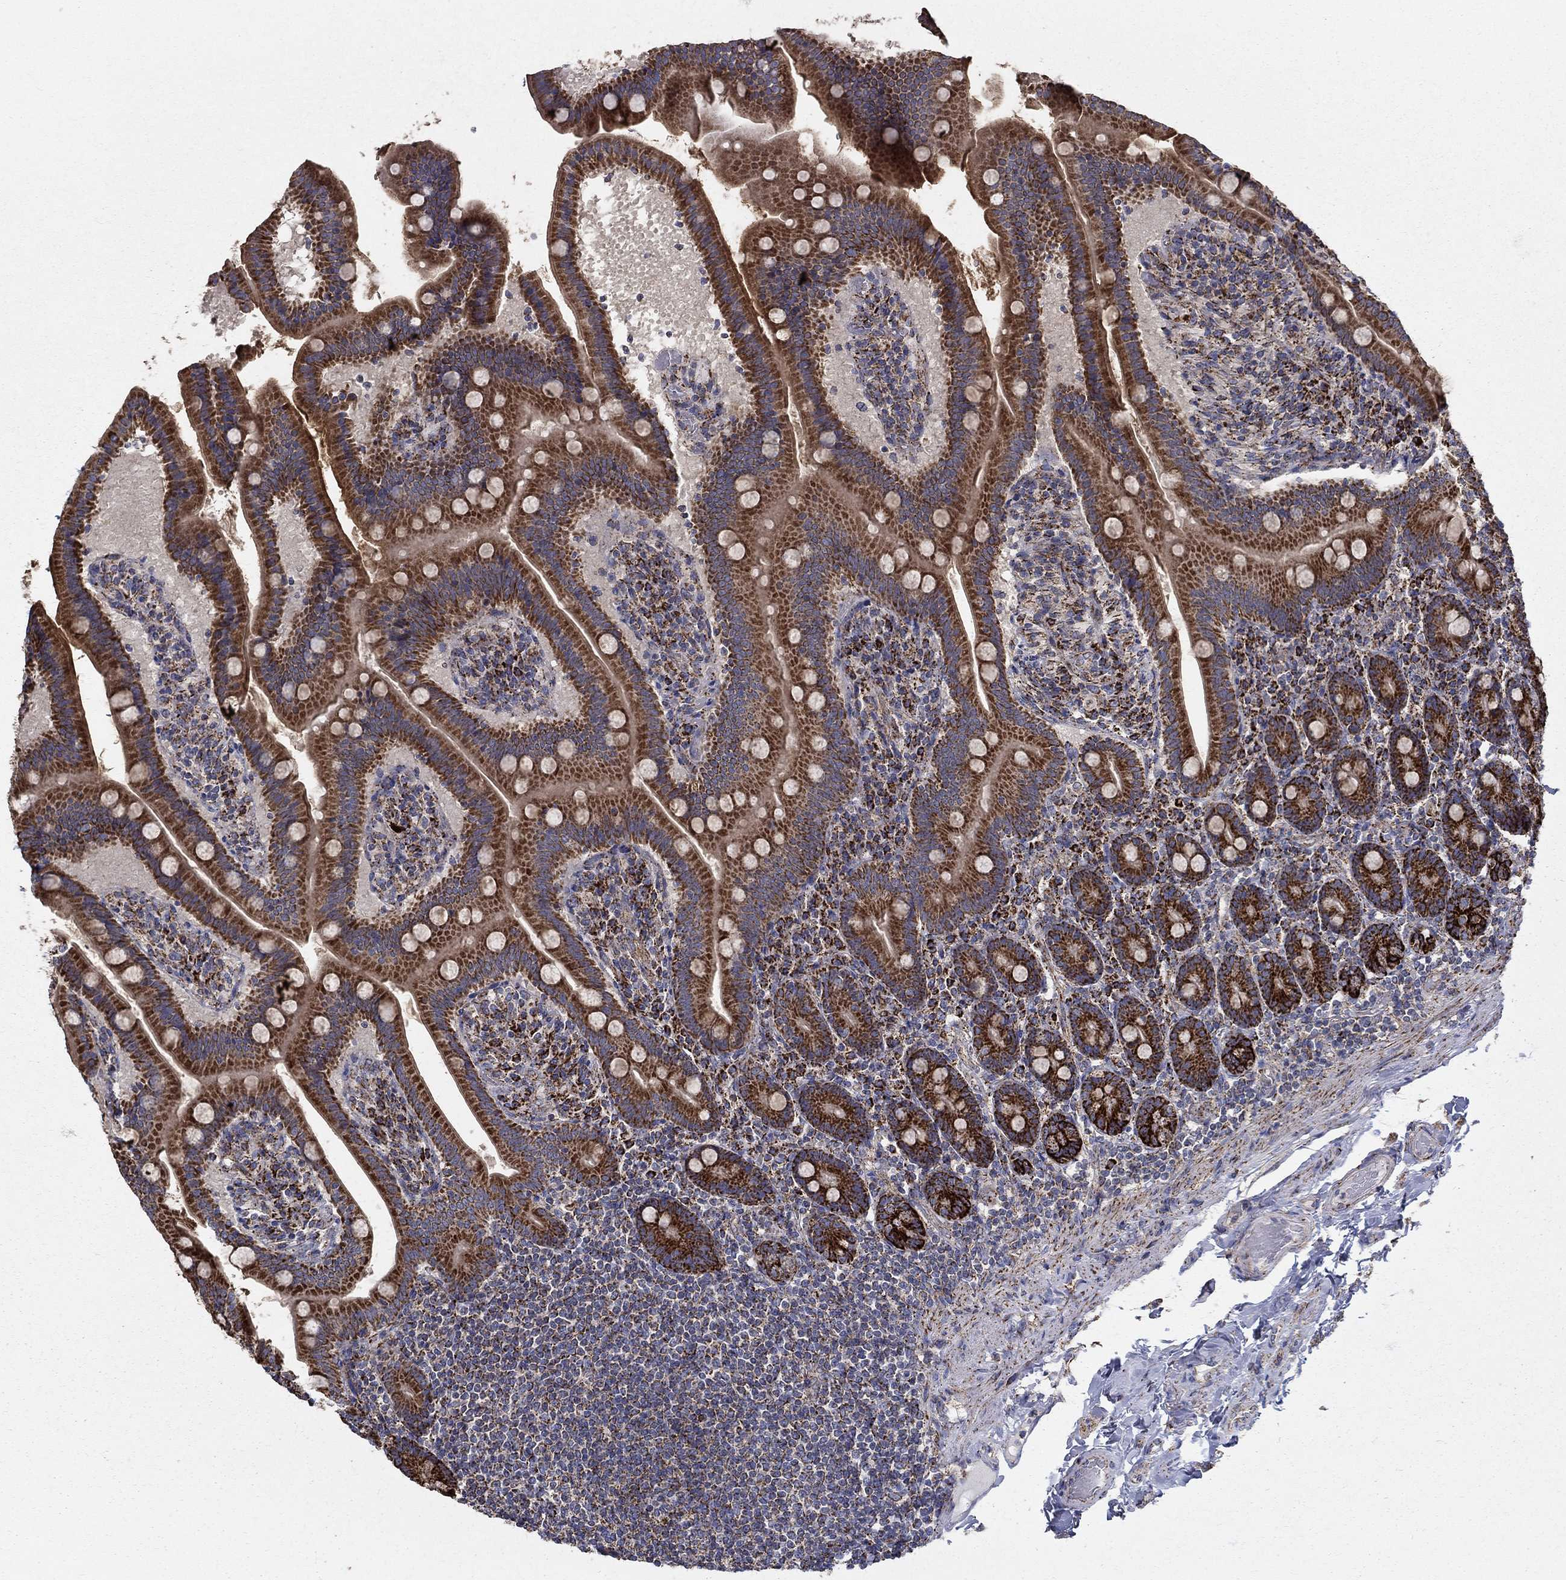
{"staining": {"intensity": "strong", "quantity": ">75%", "location": "cytoplasmic/membranous"}, "tissue": "small intestine", "cell_type": "Glandular cells", "image_type": "normal", "snomed": [{"axis": "morphology", "description": "Normal tissue, NOS"}, {"axis": "topography", "description": "Small intestine"}], "caption": "Immunohistochemical staining of benign small intestine displays >75% levels of strong cytoplasmic/membranous protein positivity in approximately >75% of glandular cells.", "gene": "GCSH", "patient": {"sex": "male", "age": 66}}